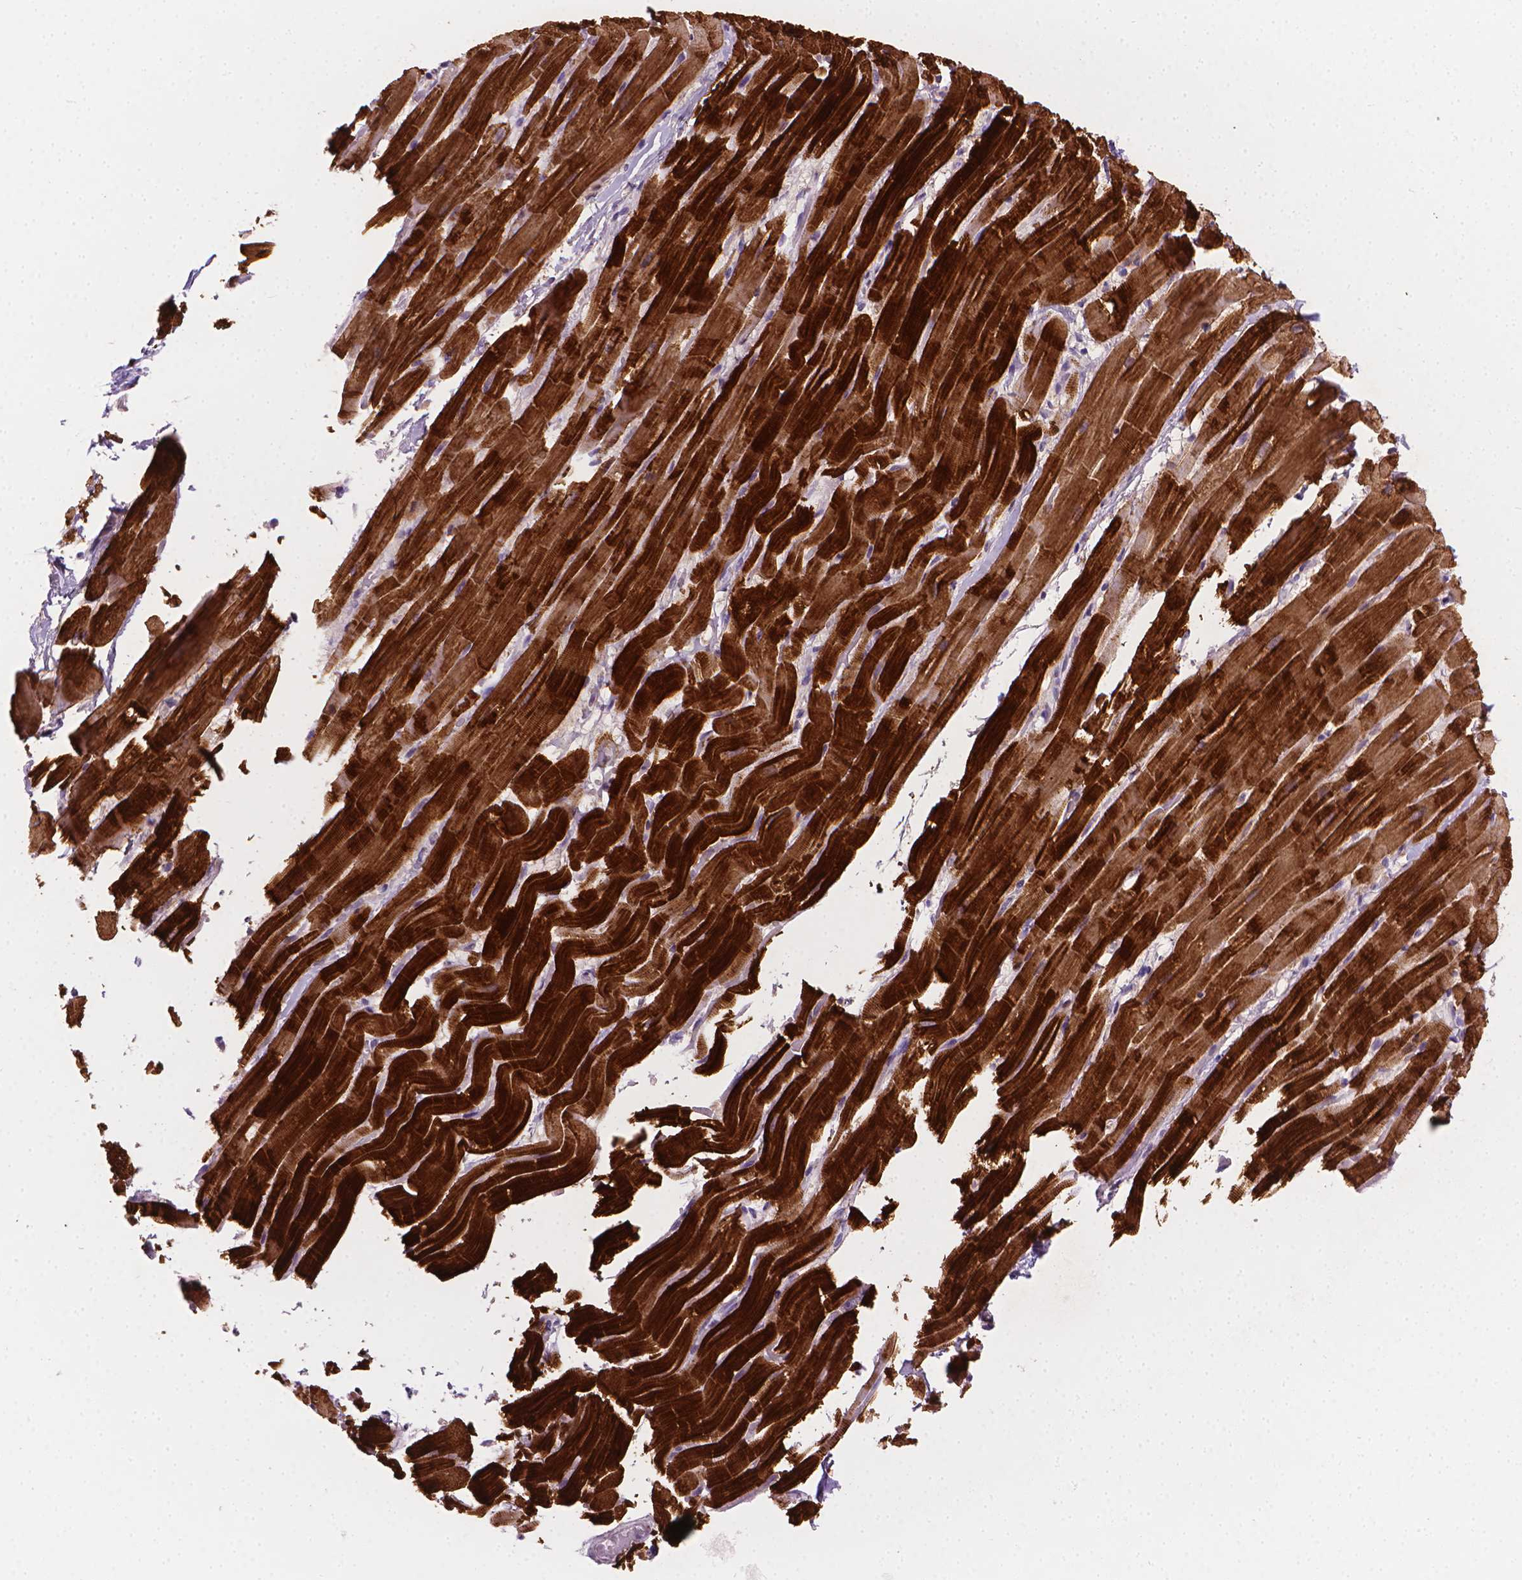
{"staining": {"intensity": "strong", "quantity": ">75%", "location": "cytoplasmic/membranous"}, "tissue": "heart muscle", "cell_type": "Cardiomyocytes", "image_type": "normal", "snomed": [{"axis": "morphology", "description": "Normal tissue, NOS"}, {"axis": "topography", "description": "Heart"}], "caption": "This image displays unremarkable heart muscle stained with IHC to label a protein in brown. The cytoplasmic/membranous of cardiomyocytes show strong positivity for the protein. Nuclei are counter-stained blue.", "gene": "TNNI2", "patient": {"sex": "male", "age": 37}}